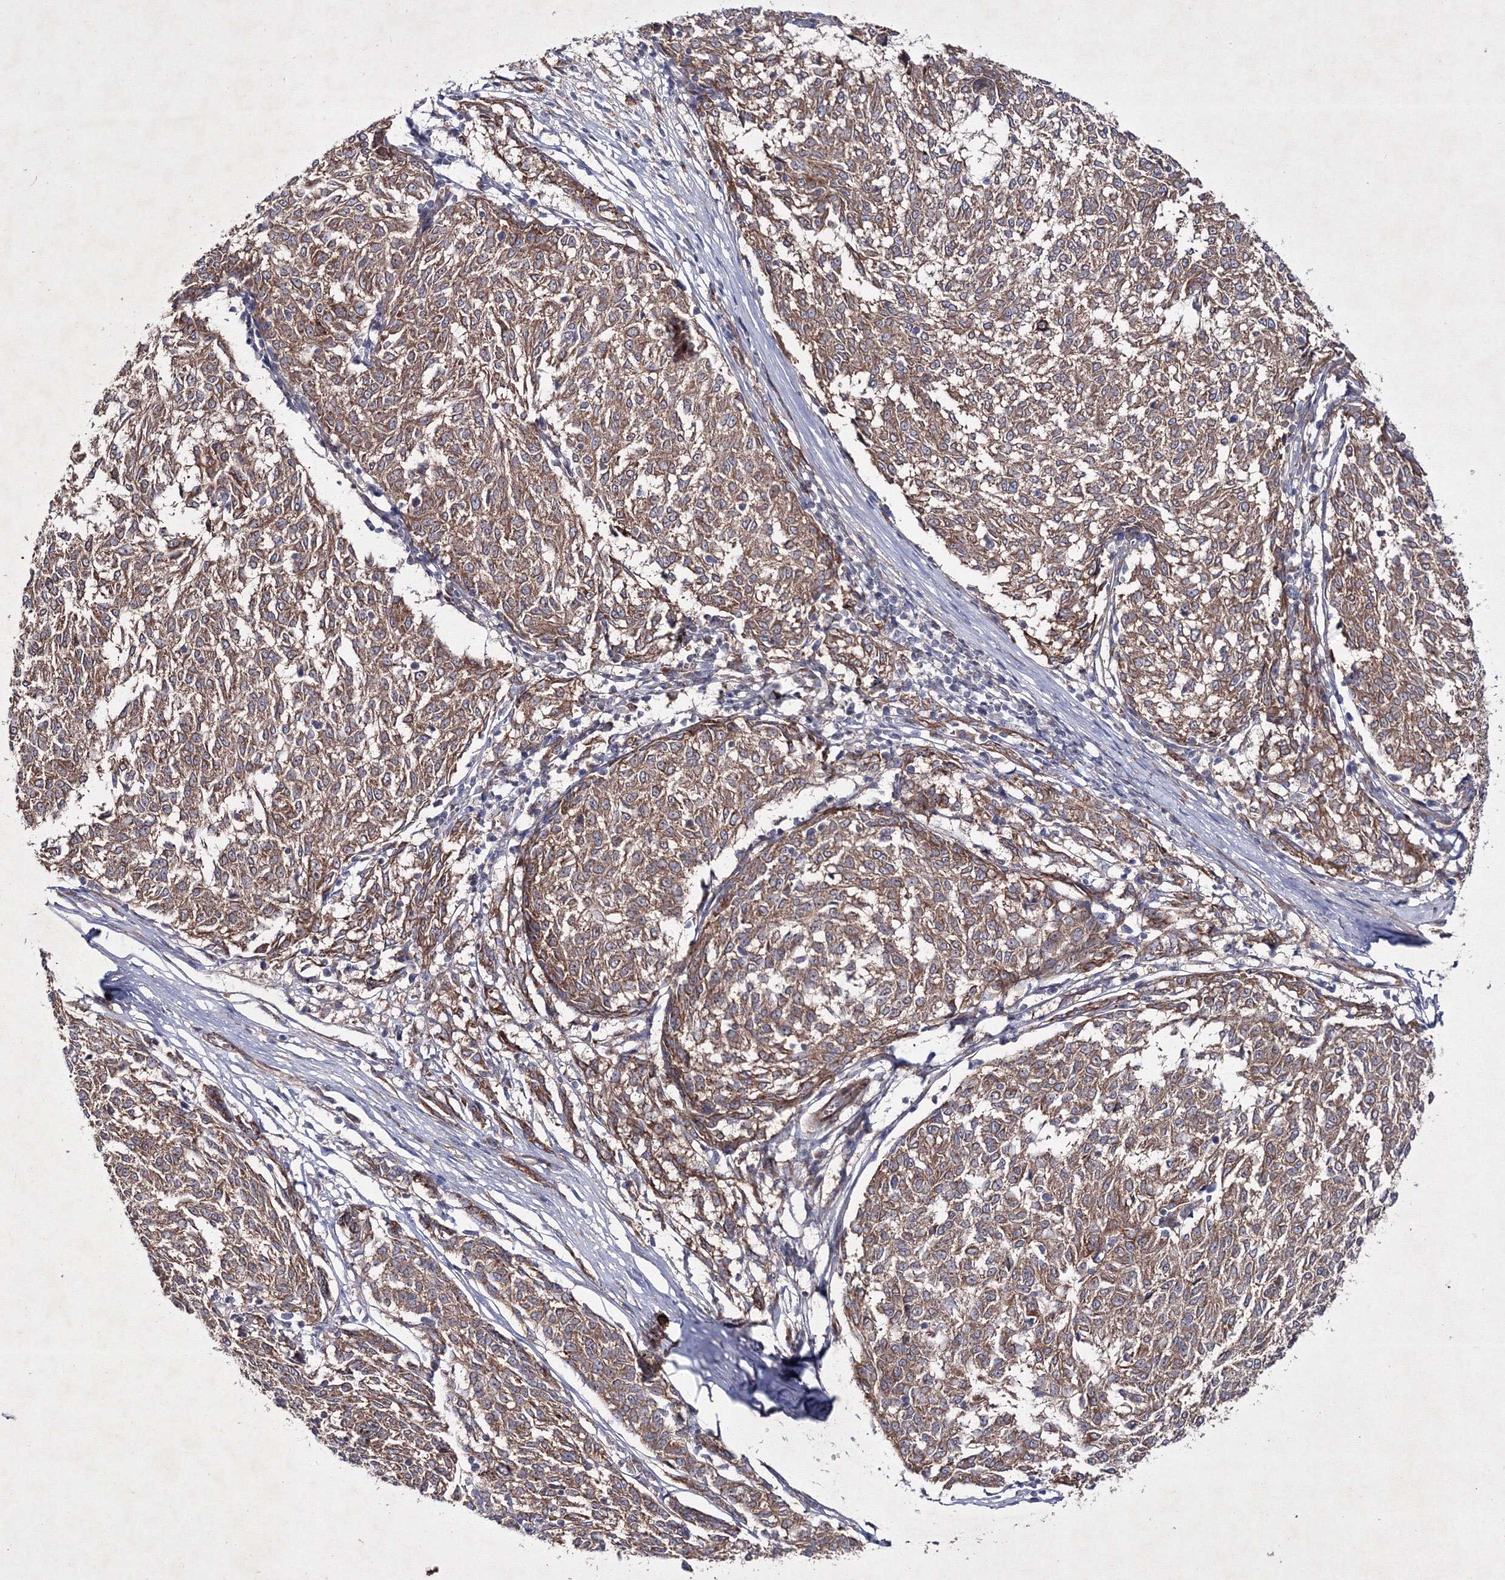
{"staining": {"intensity": "moderate", "quantity": ">75%", "location": "cytoplasmic/membranous"}, "tissue": "melanoma", "cell_type": "Tumor cells", "image_type": "cancer", "snomed": [{"axis": "morphology", "description": "Malignant melanoma, NOS"}, {"axis": "topography", "description": "Skin"}], "caption": "Immunohistochemistry (IHC) of melanoma reveals medium levels of moderate cytoplasmic/membranous expression in about >75% of tumor cells. (brown staining indicates protein expression, while blue staining denotes nuclei).", "gene": "GFM1", "patient": {"sex": "female", "age": 72}}